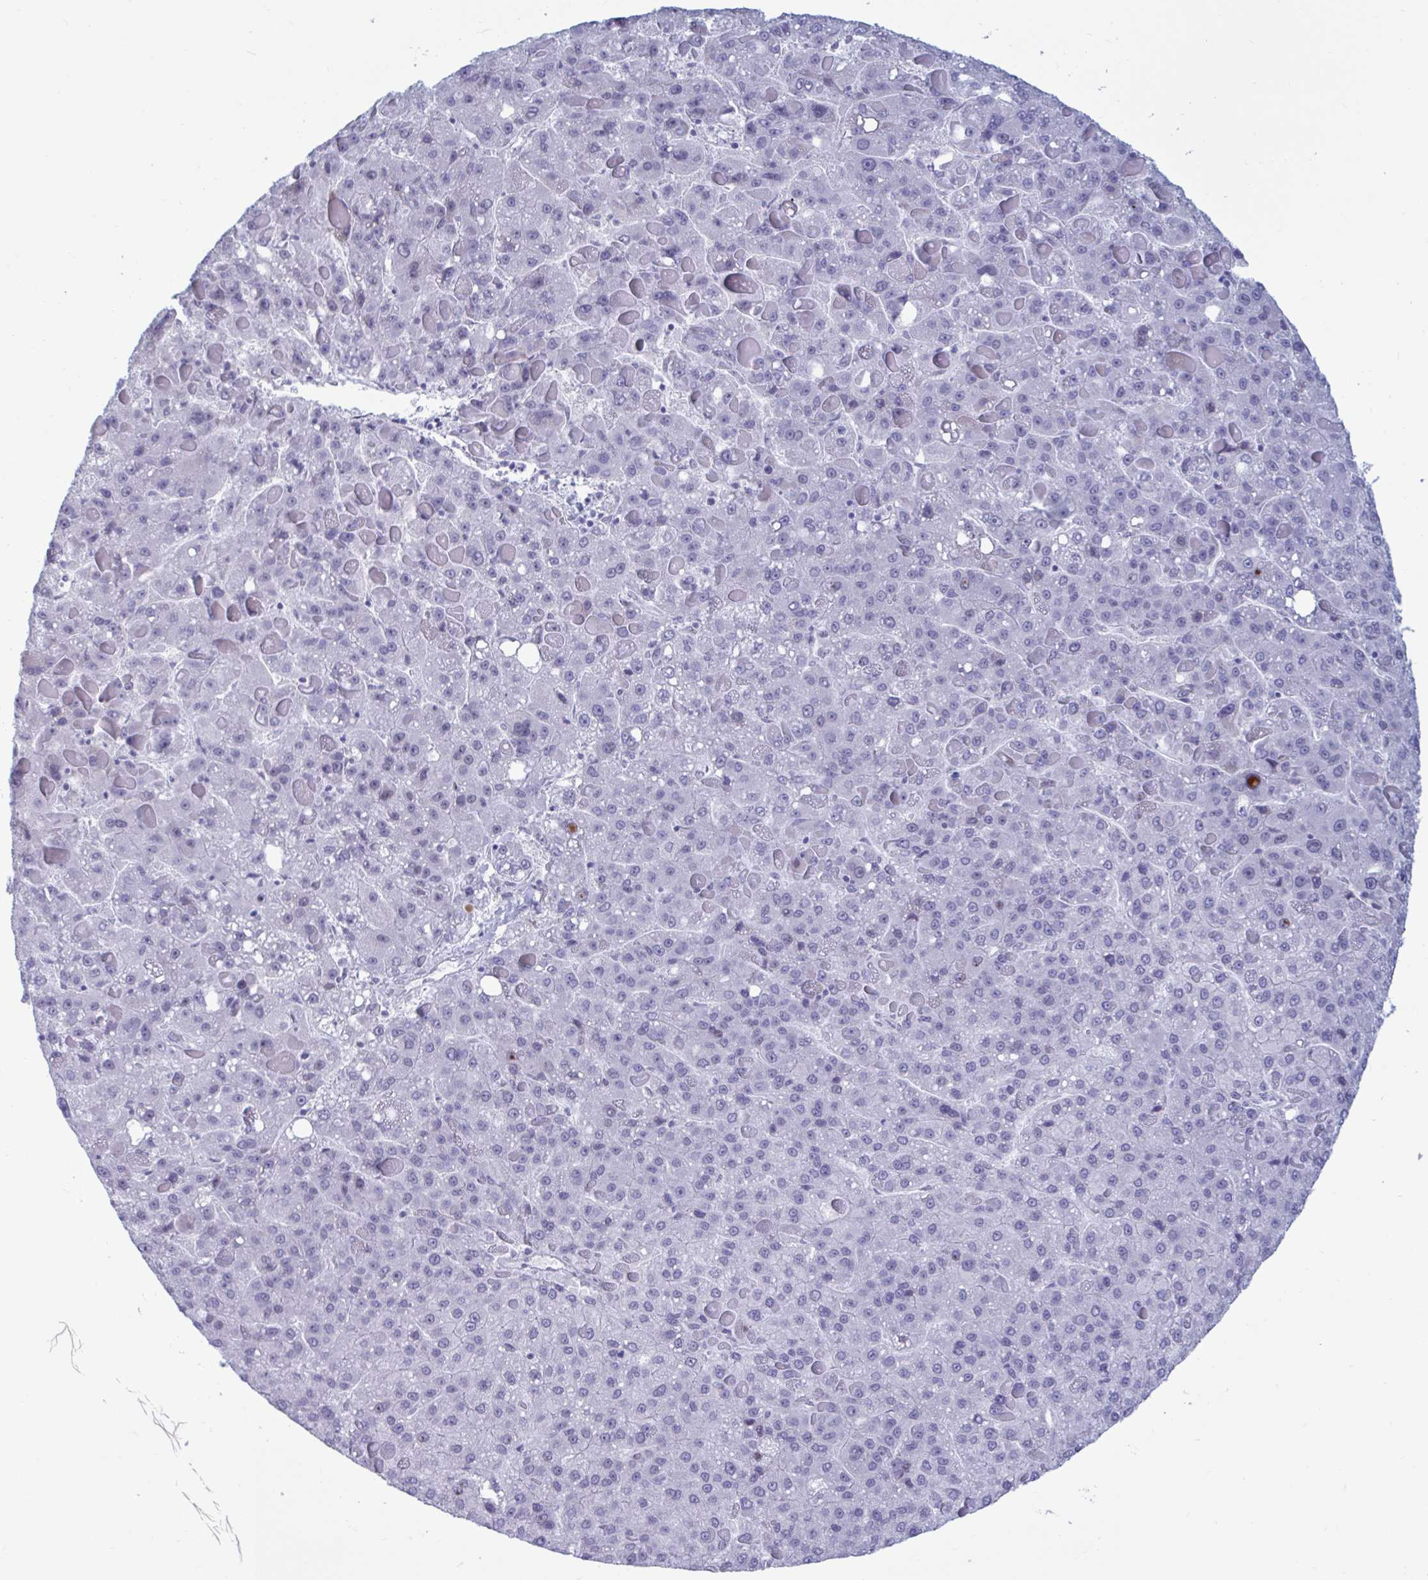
{"staining": {"intensity": "negative", "quantity": "none", "location": "none"}, "tissue": "liver cancer", "cell_type": "Tumor cells", "image_type": "cancer", "snomed": [{"axis": "morphology", "description": "Carcinoma, Hepatocellular, NOS"}, {"axis": "topography", "description": "Liver"}], "caption": "Photomicrograph shows no protein expression in tumor cells of liver hepatocellular carcinoma tissue.", "gene": "MSMB", "patient": {"sex": "female", "age": 82}}